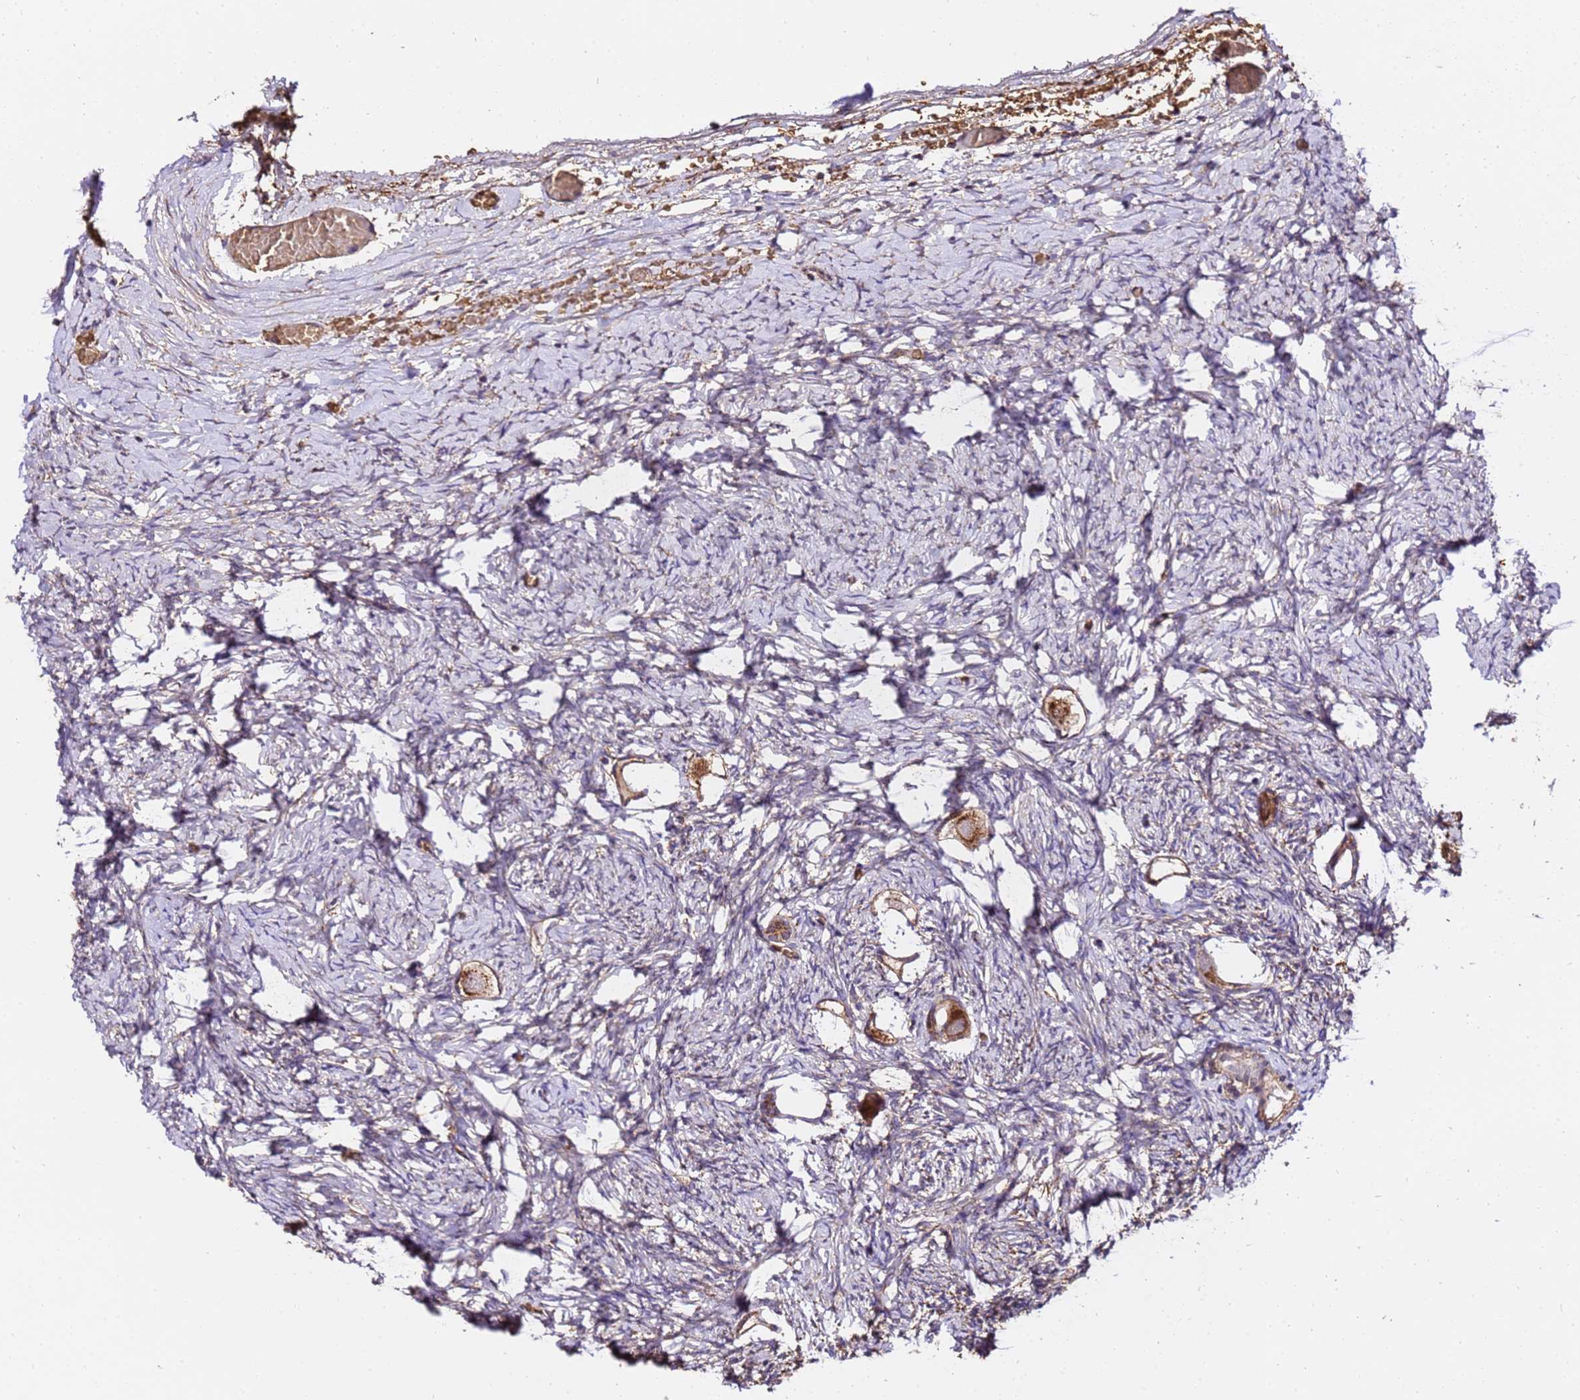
{"staining": {"intensity": "strong", "quantity": ">75%", "location": "cytoplasmic/membranous"}, "tissue": "ovary", "cell_type": "Follicle cells", "image_type": "normal", "snomed": [{"axis": "morphology", "description": "Normal tissue, NOS"}, {"axis": "topography", "description": "Ovary"}], "caption": "A high-resolution histopathology image shows immunohistochemistry staining of benign ovary, which reveals strong cytoplasmic/membranous staining in about >75% of follicle cells.", "gene": "LRRIQ1", "patient": {"sex": "female", "age": 27}}